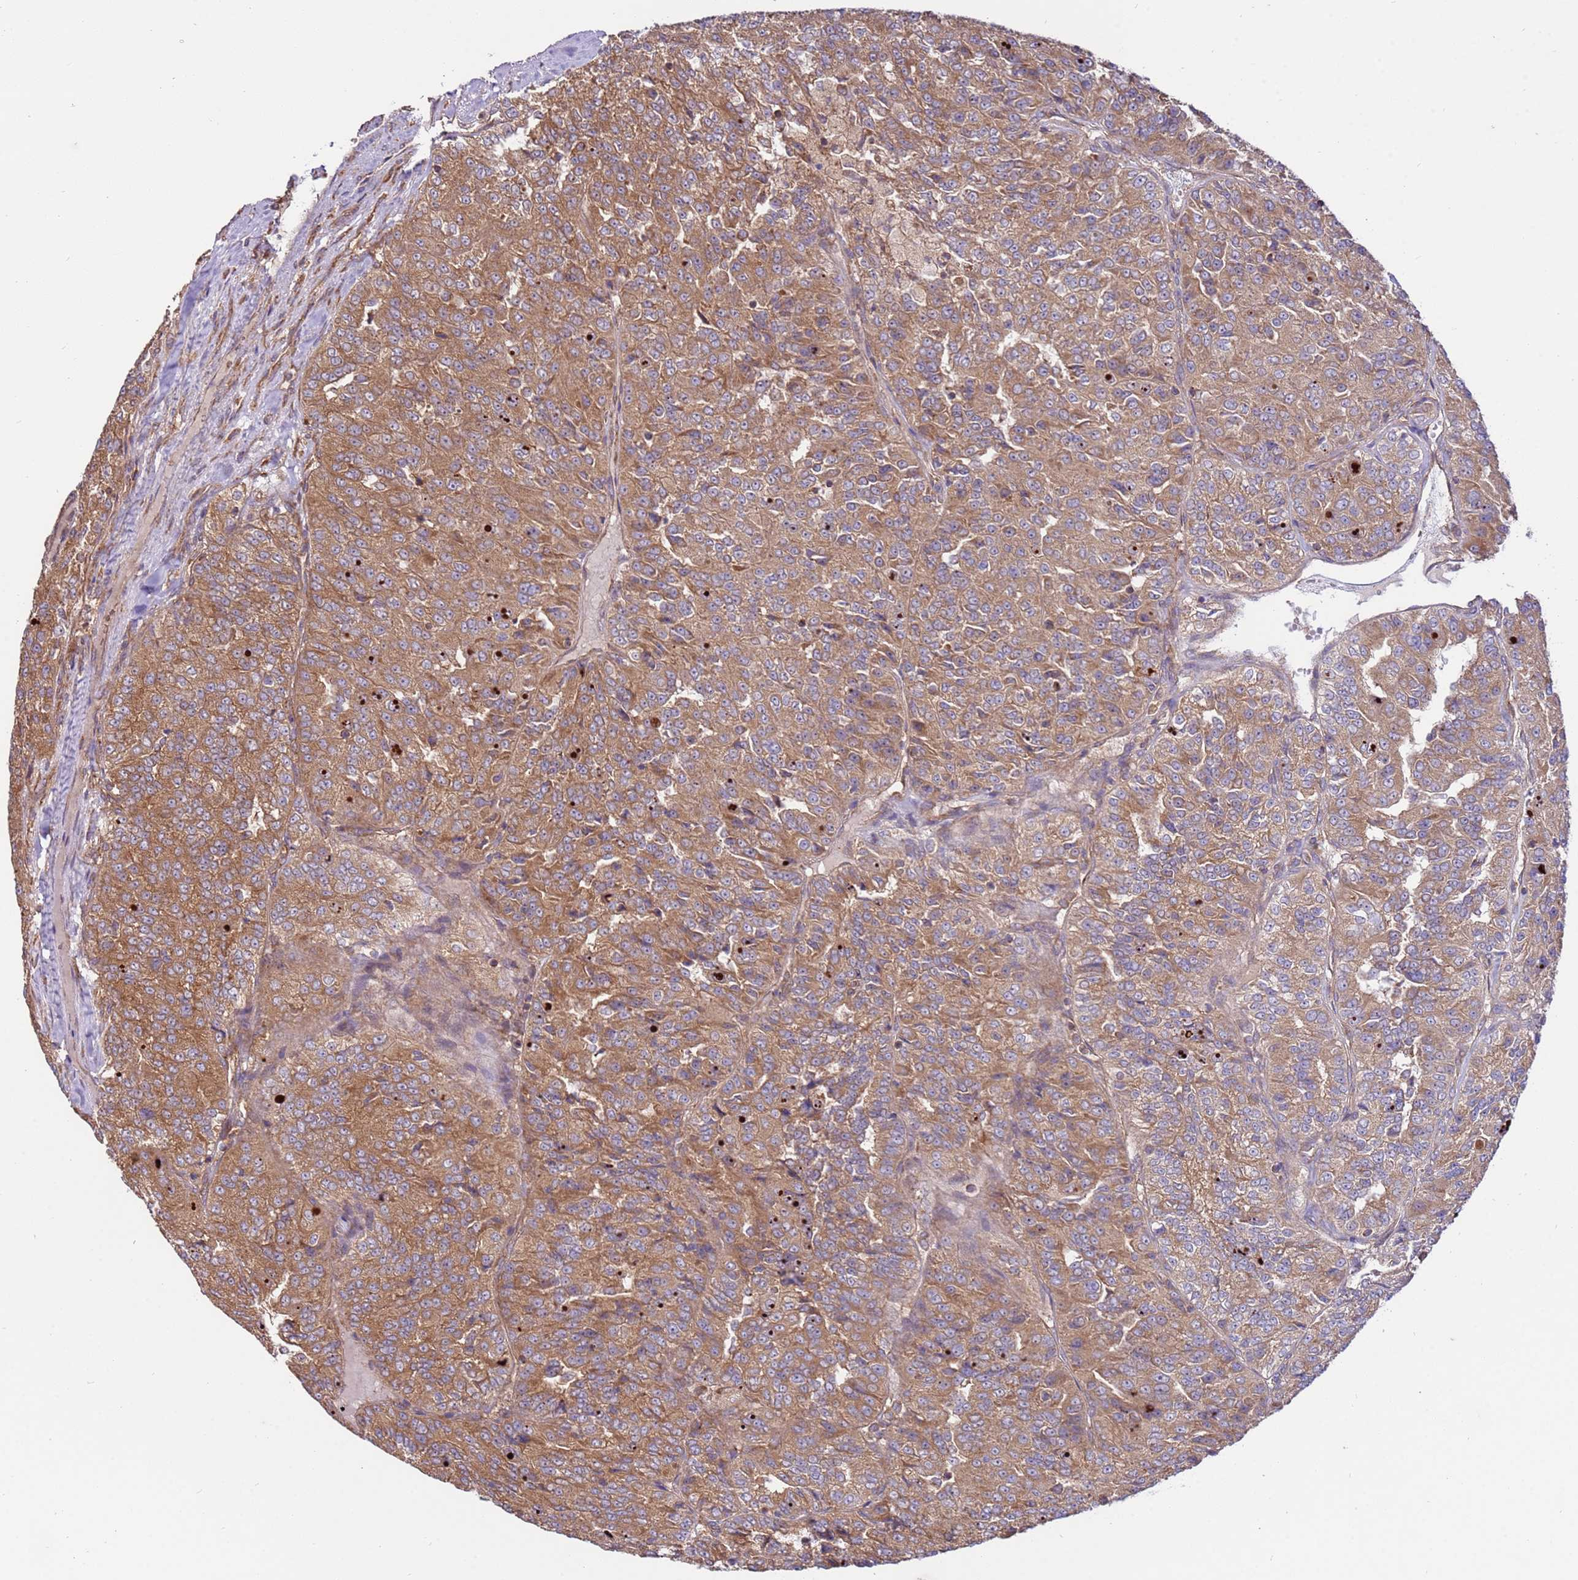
{"staining": {"intensity": "moderate", "quantity": ">75%", "location": "cytoplasmic/membranous"}, "tissue": "renal cancer", "cell_type": "Tumor cells", "image_type": "cancer", "snomed": [{"axis": "morphology", "description": "Adenocarcinoma, NOS"}, {"axis": "topography", "description": "Kidney"}], "caption": "Immunohistochemical staining of human renal cancer (adenocarcinoma) reveals medium levels of moderate cytoplasmic/membranous expression in approximately >75% of tumor cells.", "gene": "SLC44A5", "patient": {"sex": "female", "age": 63}}